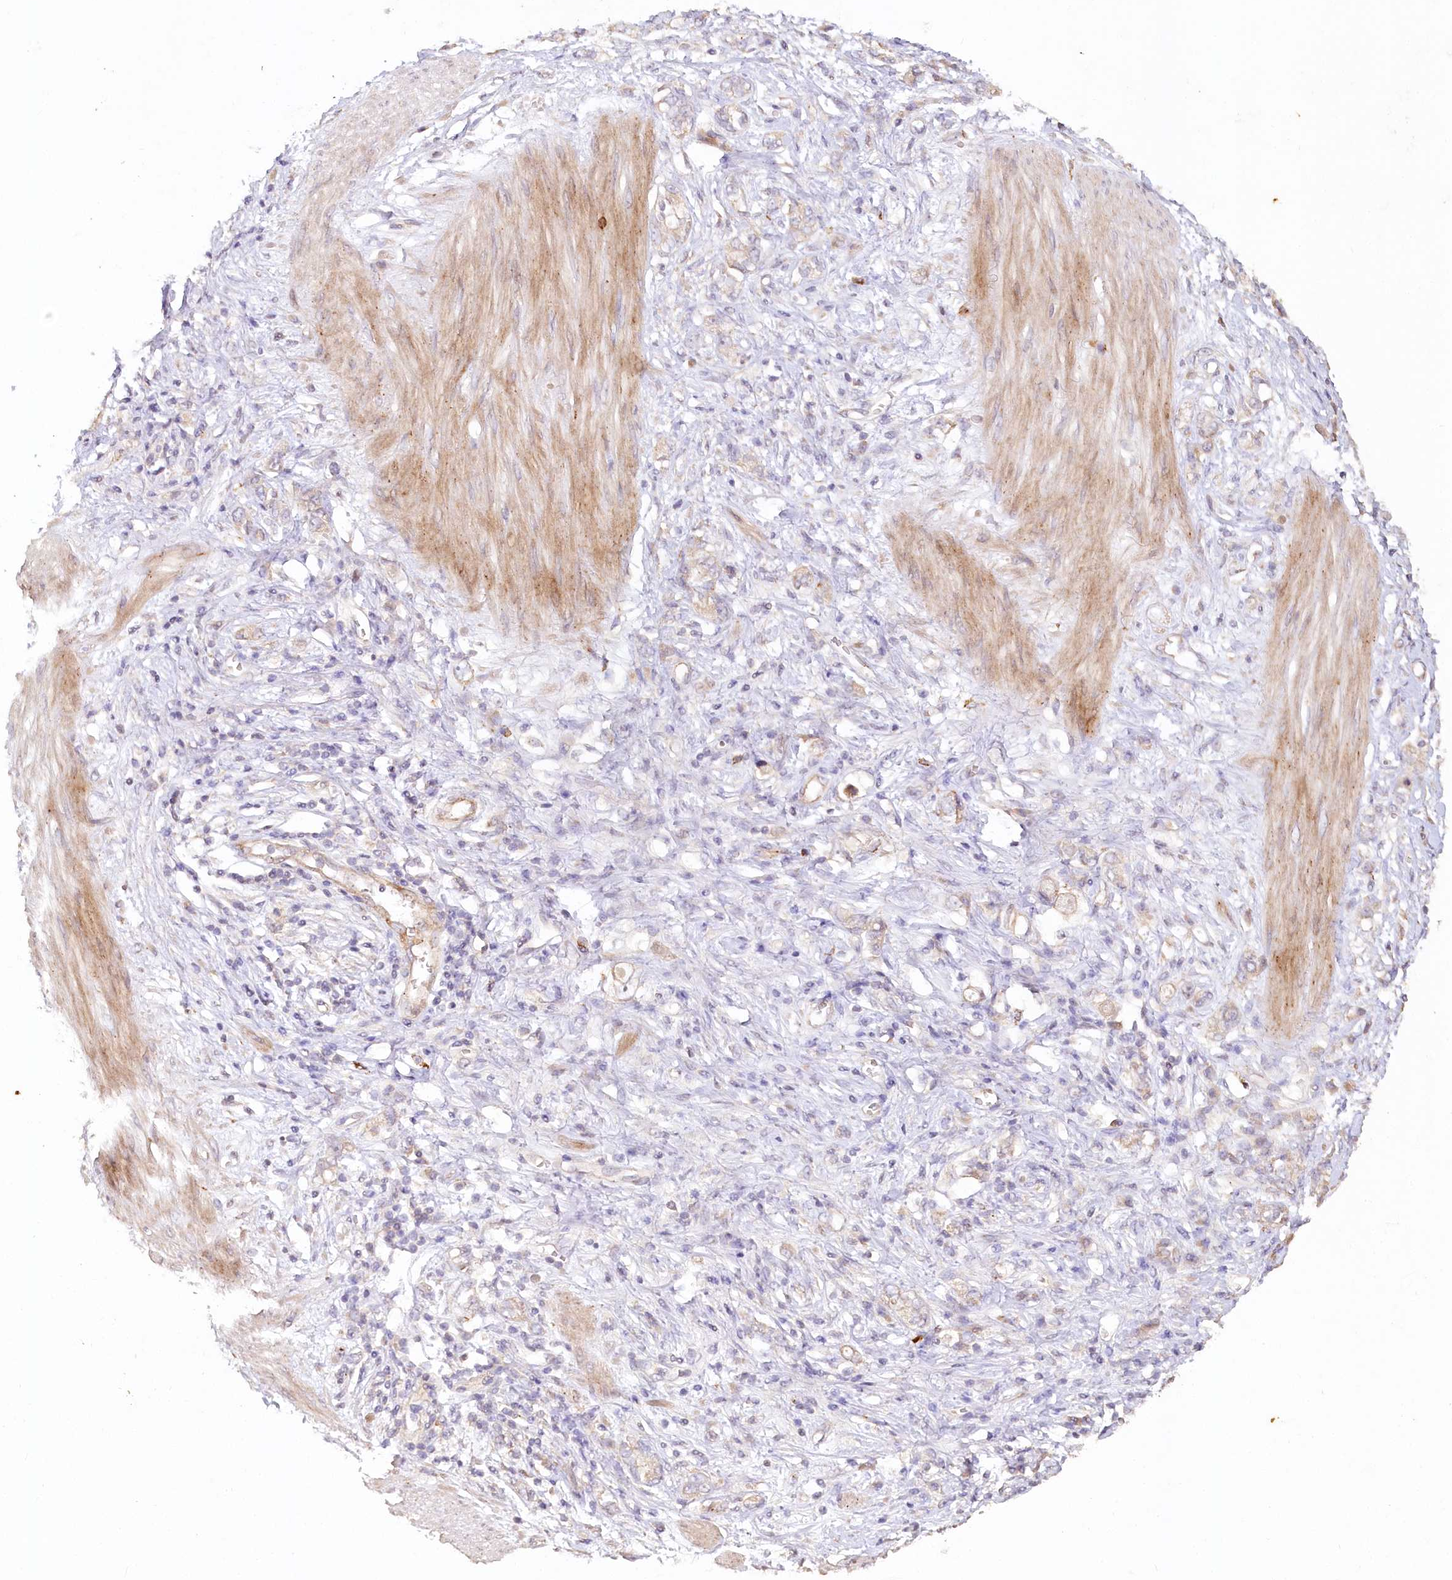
{"staining": {"intensity": "weak", "quantity": "25%-75%", "location": "cytoplasmic/membranous"}, "tissue": "stomach cancer", "cell_type": "Tumor cells", "image_type": "cancer", "snomed": [{"axis": "morphology", "description": "Adenocarcinoma, NOS"}, {"axis": "topography", "description": "Stomach"}], "caption": "Stomach cancer (adenocarcinoma) stained with immunohistochemistry exhibits weak cytoplasmic/membranous staining in approximately 25%-75% of tumor cells.", "gene": "IRAK1BP1", "patient": {"sex": "female", "age": 76}}